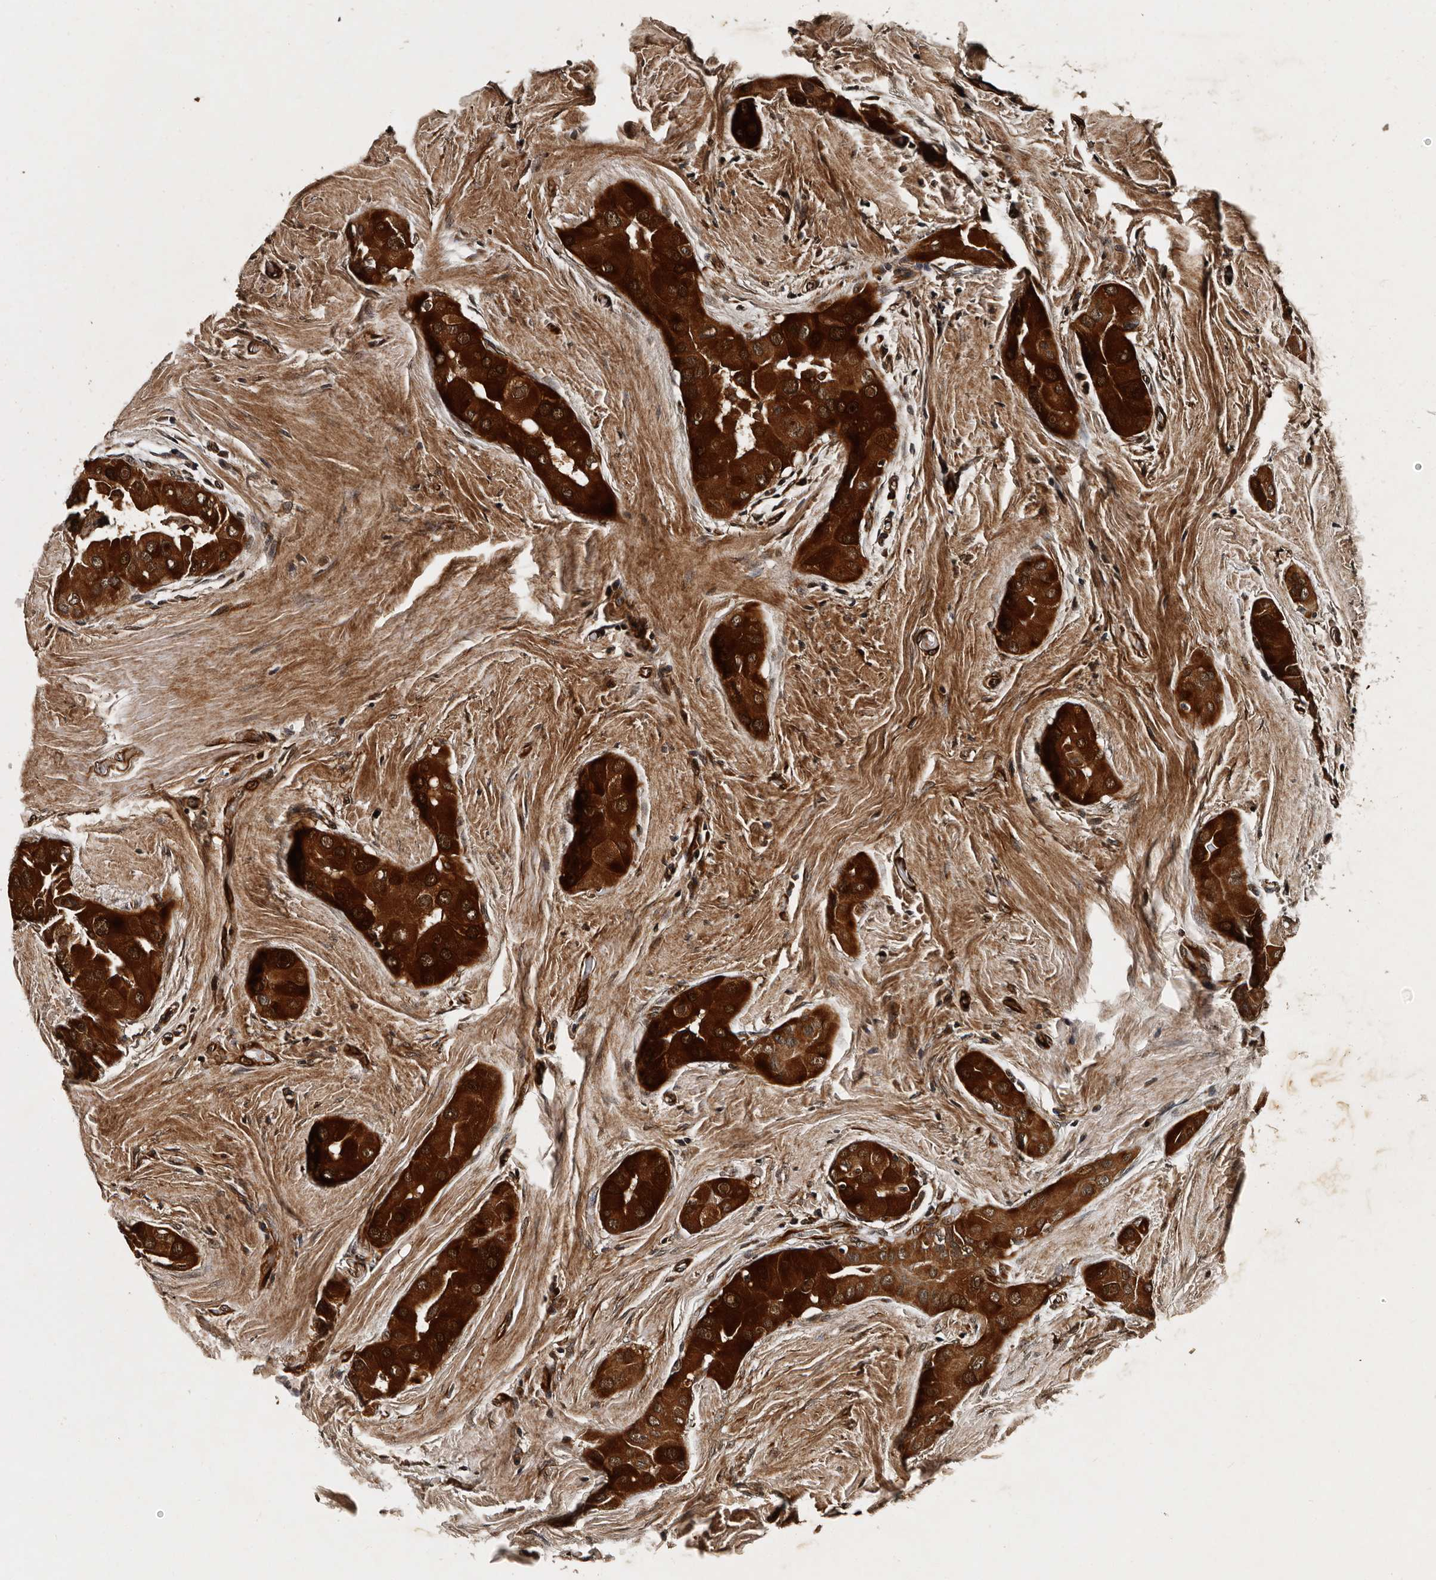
{"staining": {"intensity": "strong", "quantity": ">75%", "location": "cytoplasmic/membranous,nuclear"}, "tissue": "thyroid cancer", "cell_type": "Tumor cells", "image_type": "cancer", "snomed": [{"axis": "morphology", "description": "Papillary adenocarcinoma, NOS"}, {"axis": "topography", "description": "Thyroid gland"}], "caption": "Tumor cells reveal strong cytoplasmic/membranous and nuclear expression in approximately >75% of cells in thyroid cancer (papillary adenocarcinoma). The staining is performed using DAB (3,3'-diaminobenzidine) brown chromogen to label protein expression. The nuclei are counter-stained blue using hematoxylin.", "gene": "CPNE3", "patient": {"sex": "male", "age": 33}}